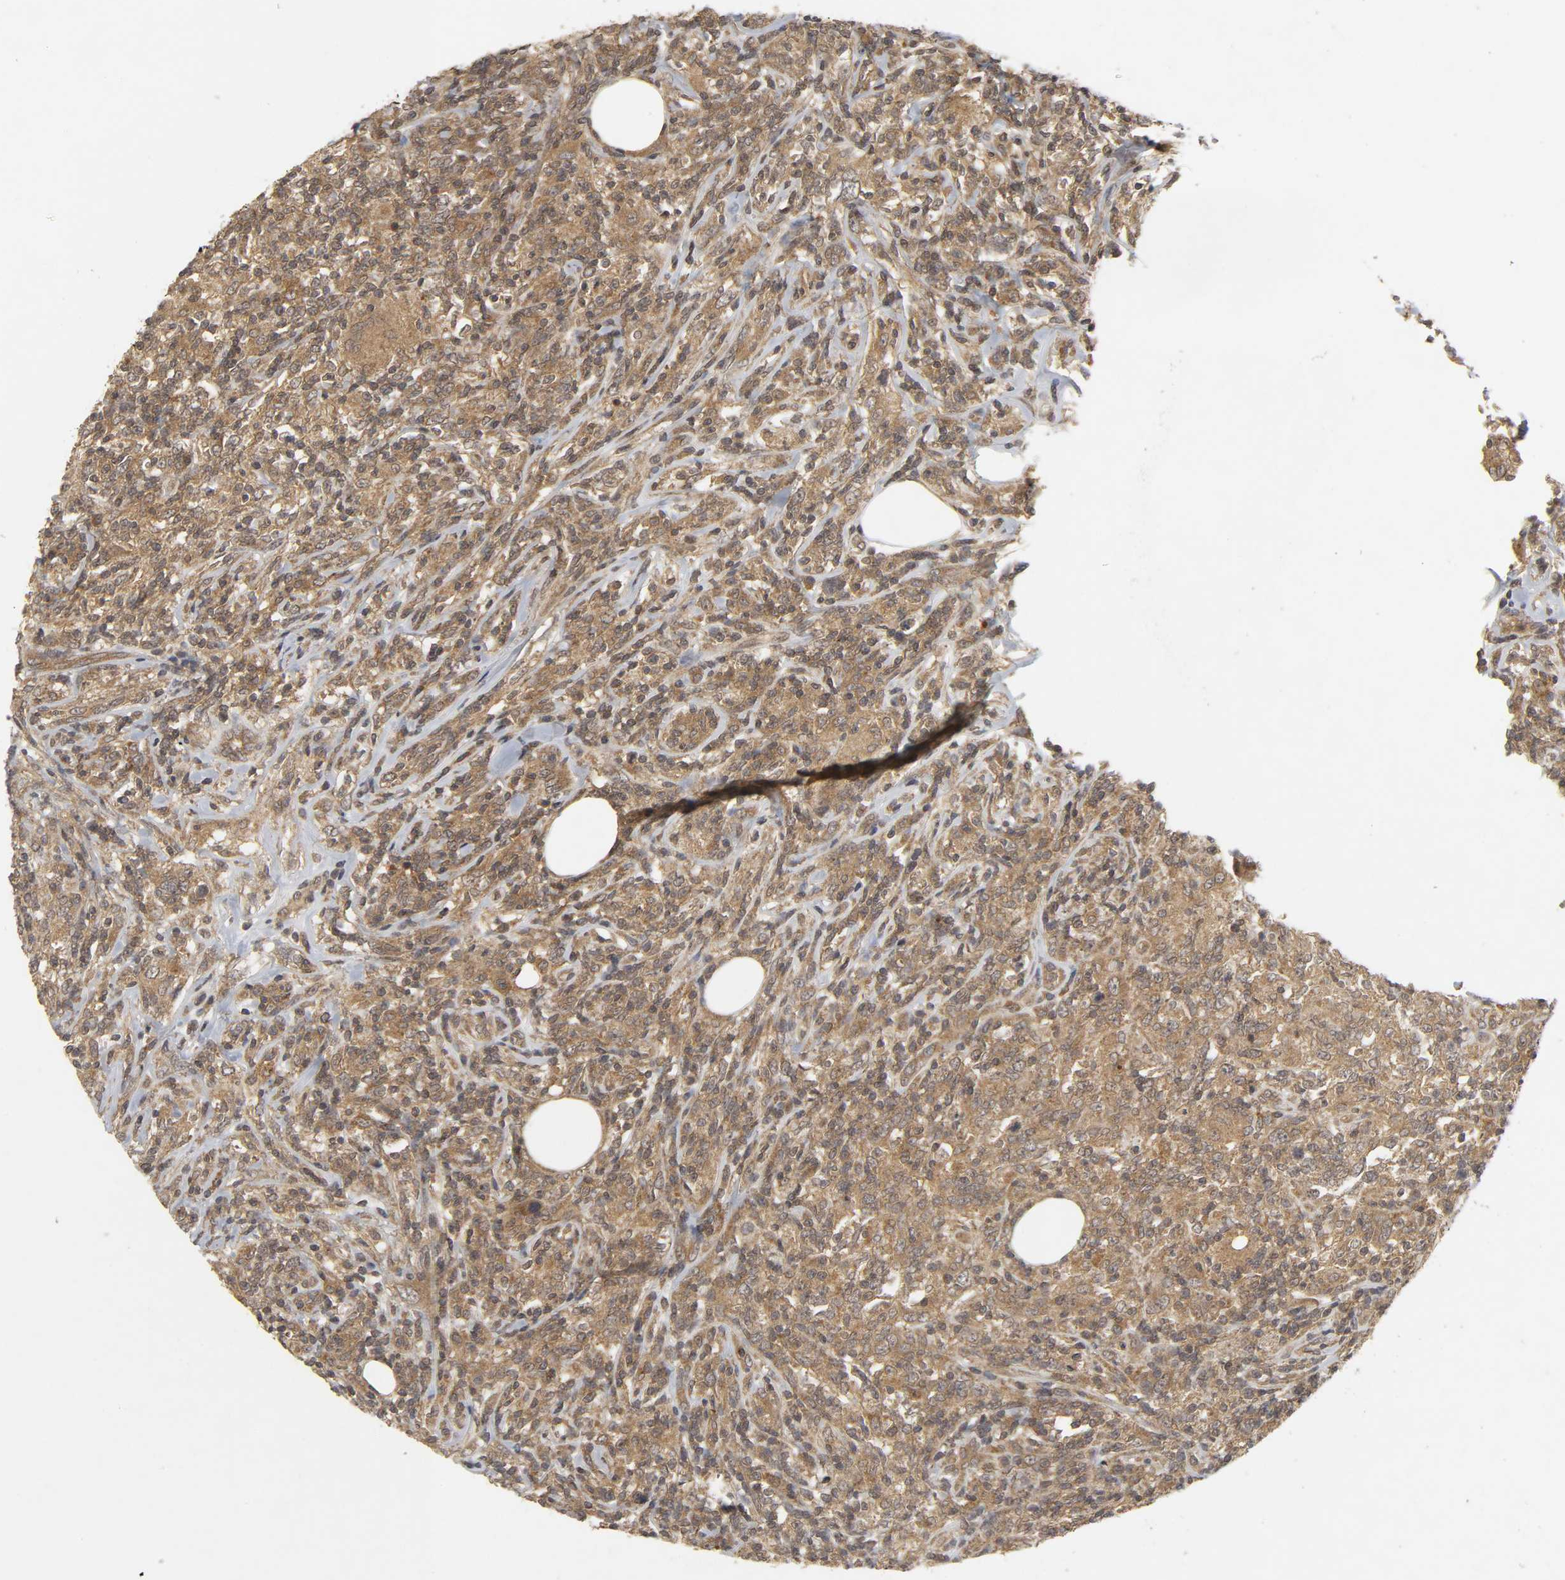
{"staining": {"intensity": "moderate", "quantity": ">75%", "location": "cytoplasmic/membranous"}, "tissue": "lymphoma", "cell_type": "Tumor cells", "image_type": "cancer", "snomed": [{"axis": "morphology", "description": "Malignant lymphoma, non-Hodgkin's type, High grade"}, {"axis": "topography", "description": "Lymph node"}], "caption": "Tumor cells reveal medium levels of moderate cytoplasmic/membranous expression in approximately >75% of cells in malignant lymphoma, non-Hodgkin's type (high-grade).", "gene": "TRAF6", "patient": {"sex": "female", "age": 84}}